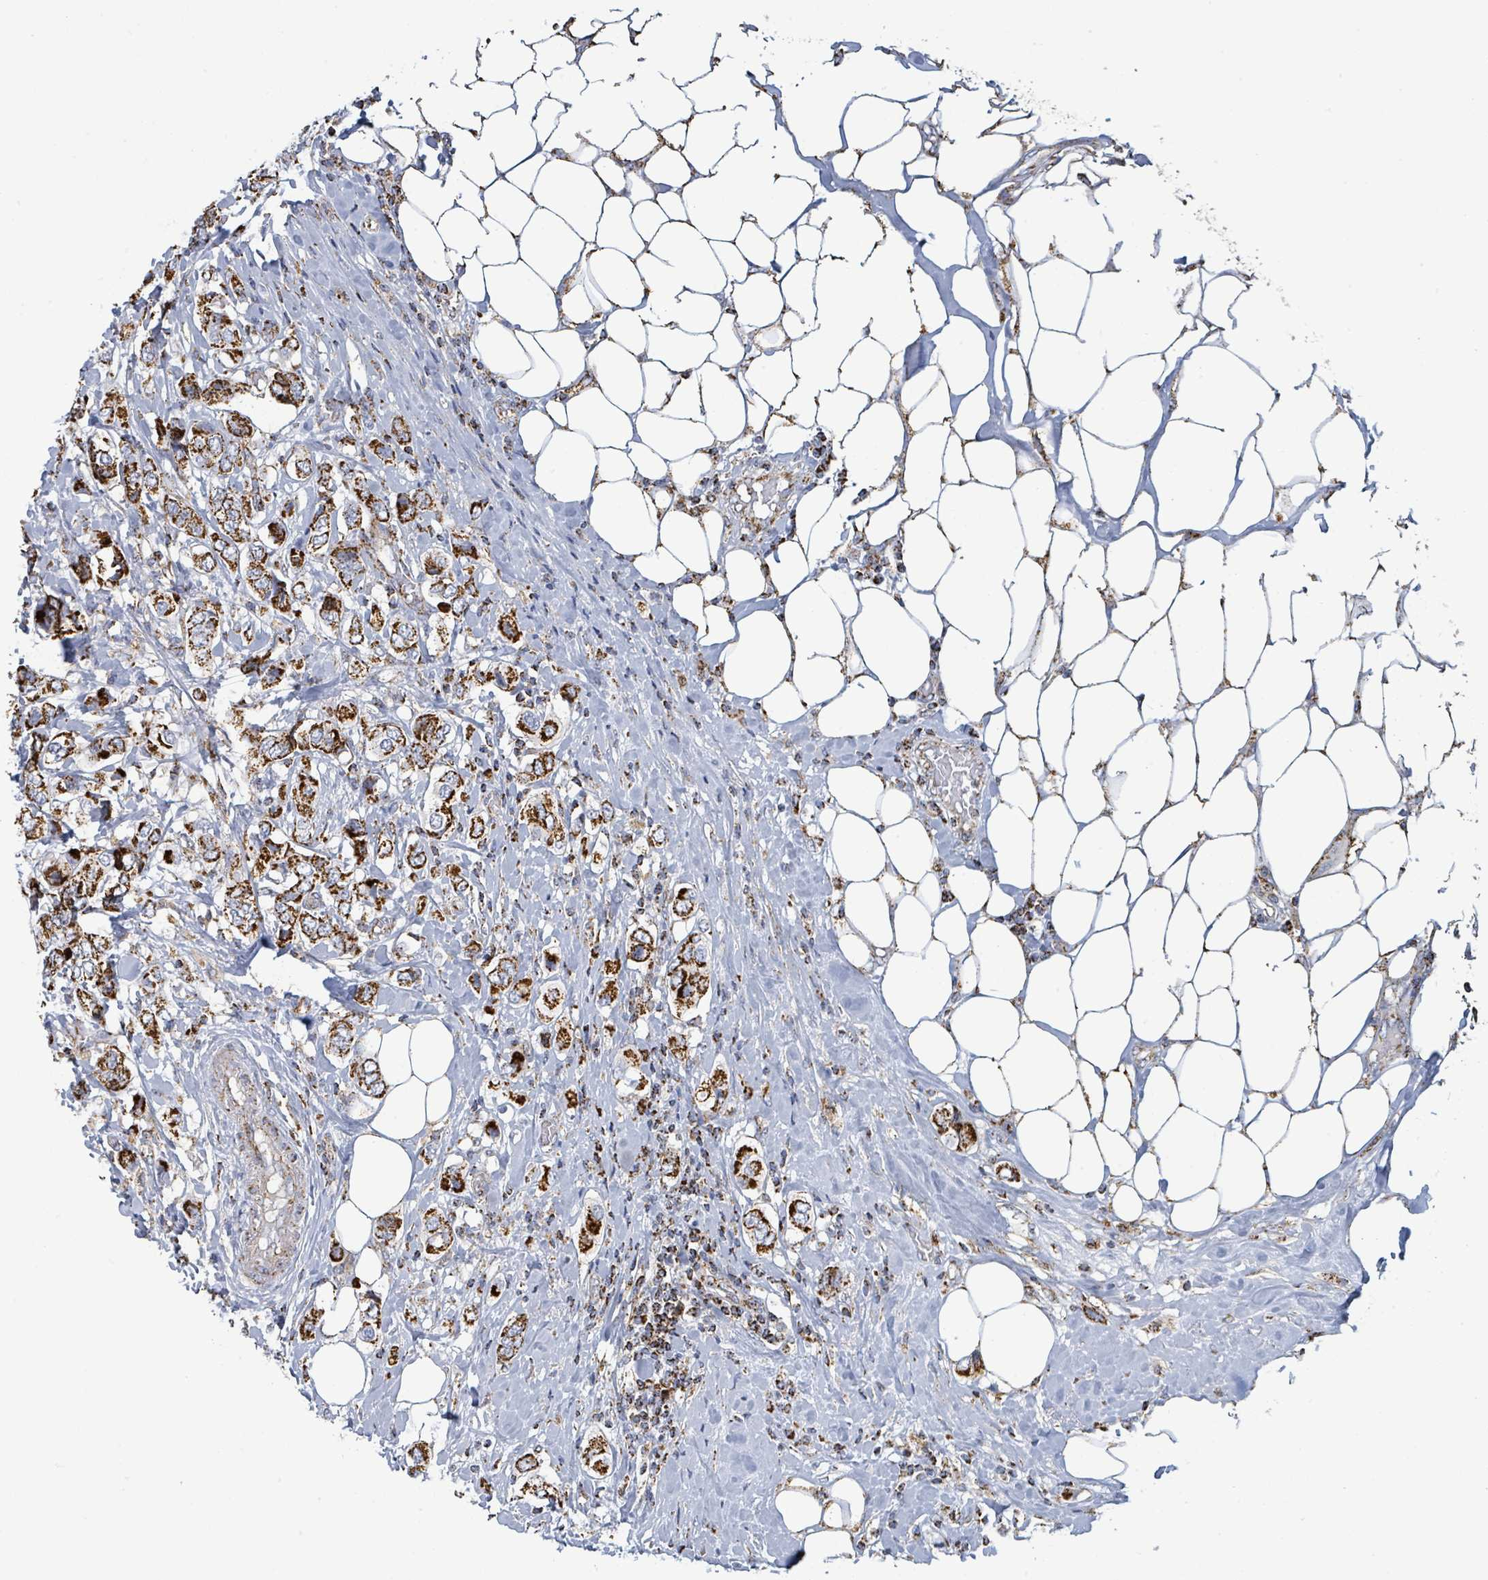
{"staining": {"intensity": "strong", "quantity": ">75%", "location": "cytoplasmic/membranous"}, "tissue": "breast cancer", "cell_type": "Tumor cells", "image_type": "cancer", "snomed": [{"axis": "morphology", "description": "Lobular carcinoma"}, {"axis": "topography", "description": "Breast"}], "caption": "Immunohistochemical staining of breast cancer shows strong cytoplasmic/membranous protein expression in approximately >75% of tumor cells.", "gene": "SUCLG2", "patient": {"sex": "female", "age": 51}}